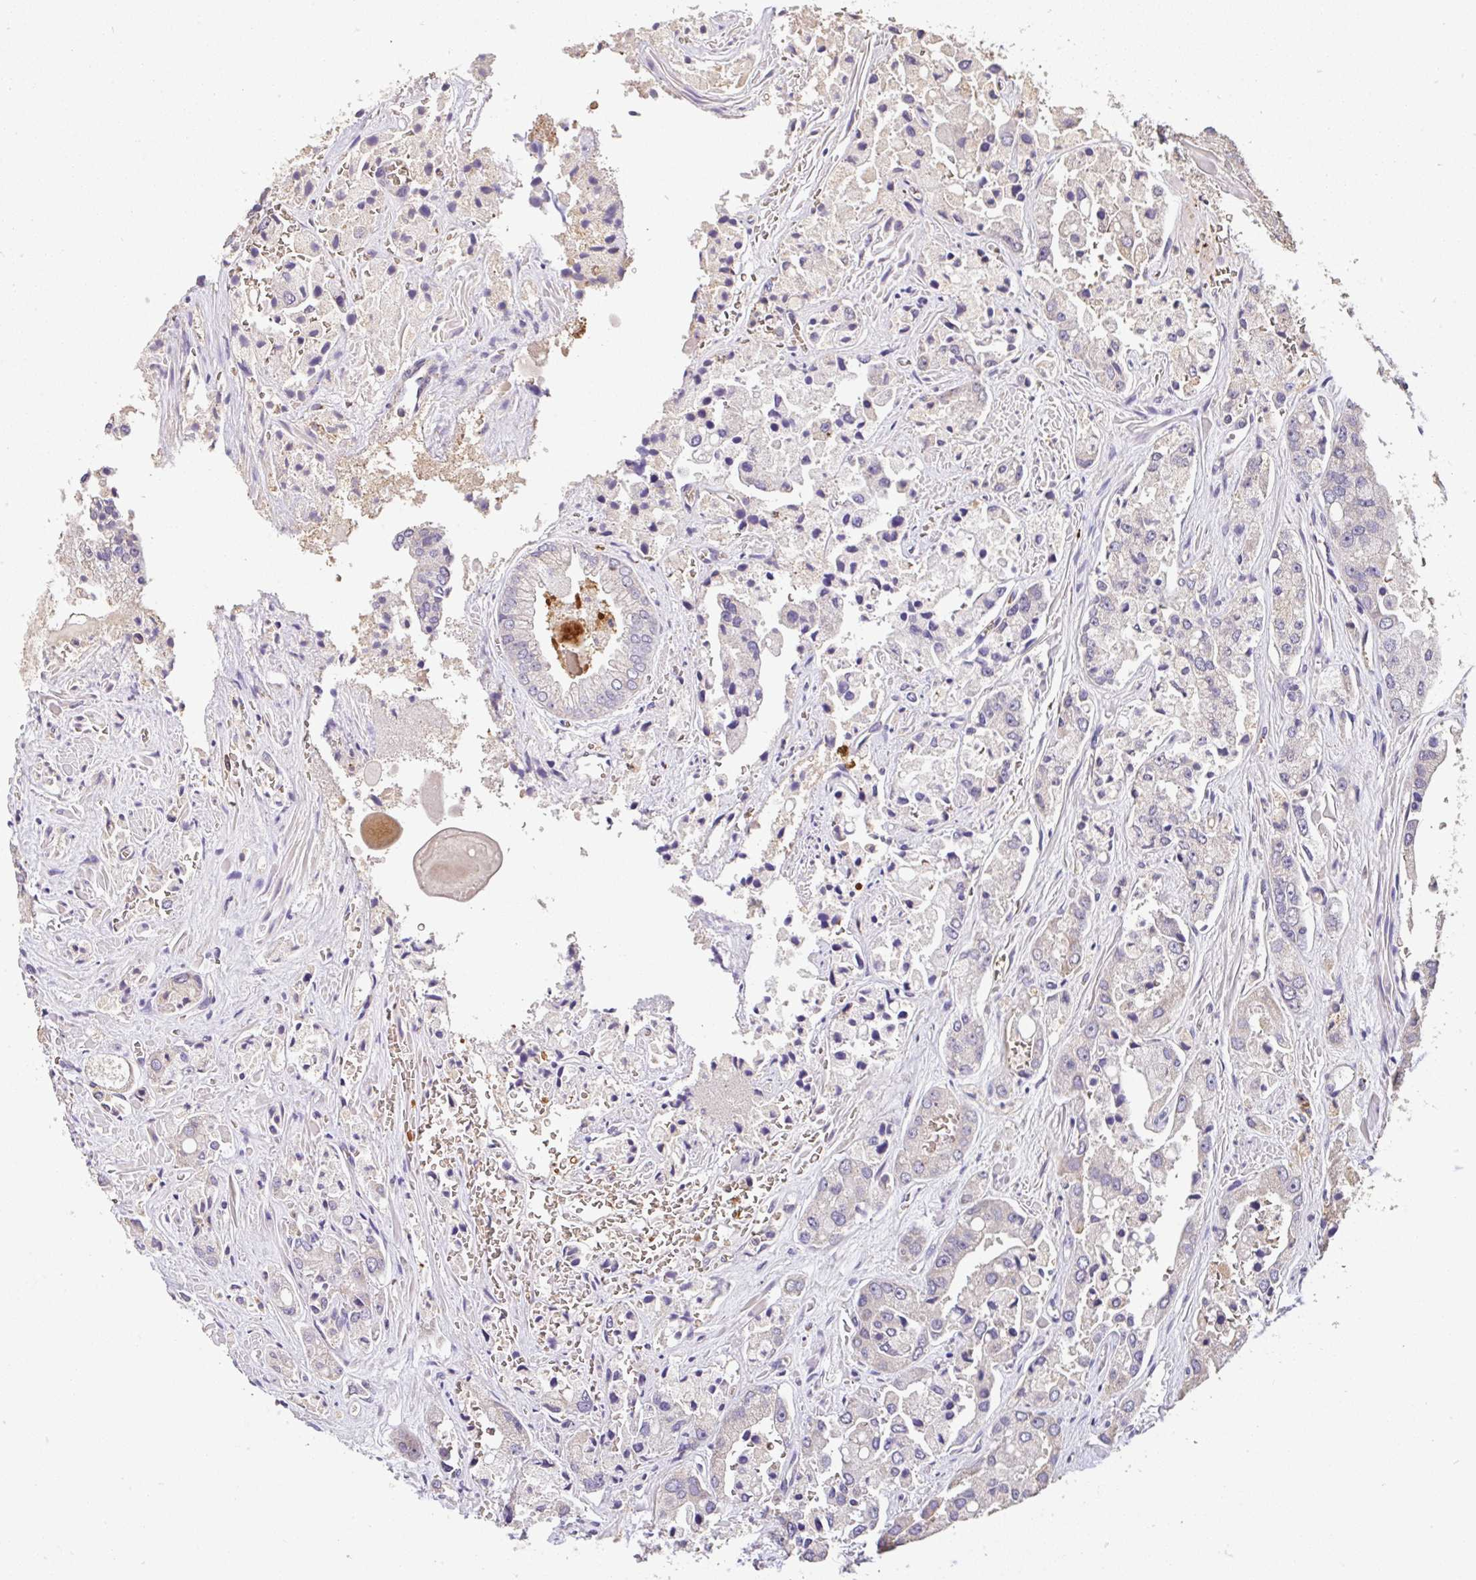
{"staining": {"intensity": "negative", "quantity": "none", "location": "none"}, "tissue": "prostate cancer", "cell_type": "Tumor cells", "image_type": "cancer", "snomed": [{"axis": "morphology", "description": "Normal tissue, NOS"}, {"axis": "morphology", "description": "Adenocarcinoma, High grade"}, {"axis": "topography", "description": "Prostate"}, {"axis": "topography", "description": "Peripheral nerve tissue"}], "caption": "DAB immunohistochemical staining of prostate adenocarcinoma (high-grade) demonstrates no significant staining in tumor cells. Brightfield microscopy of IHC stained with DAB (3,3'-diaminobenzidine) (brown) and hematoxylin (blue), captured at high magnification.", "gene": "C1QTNF9B", "patient": {"sex": "male", "age": 68}}